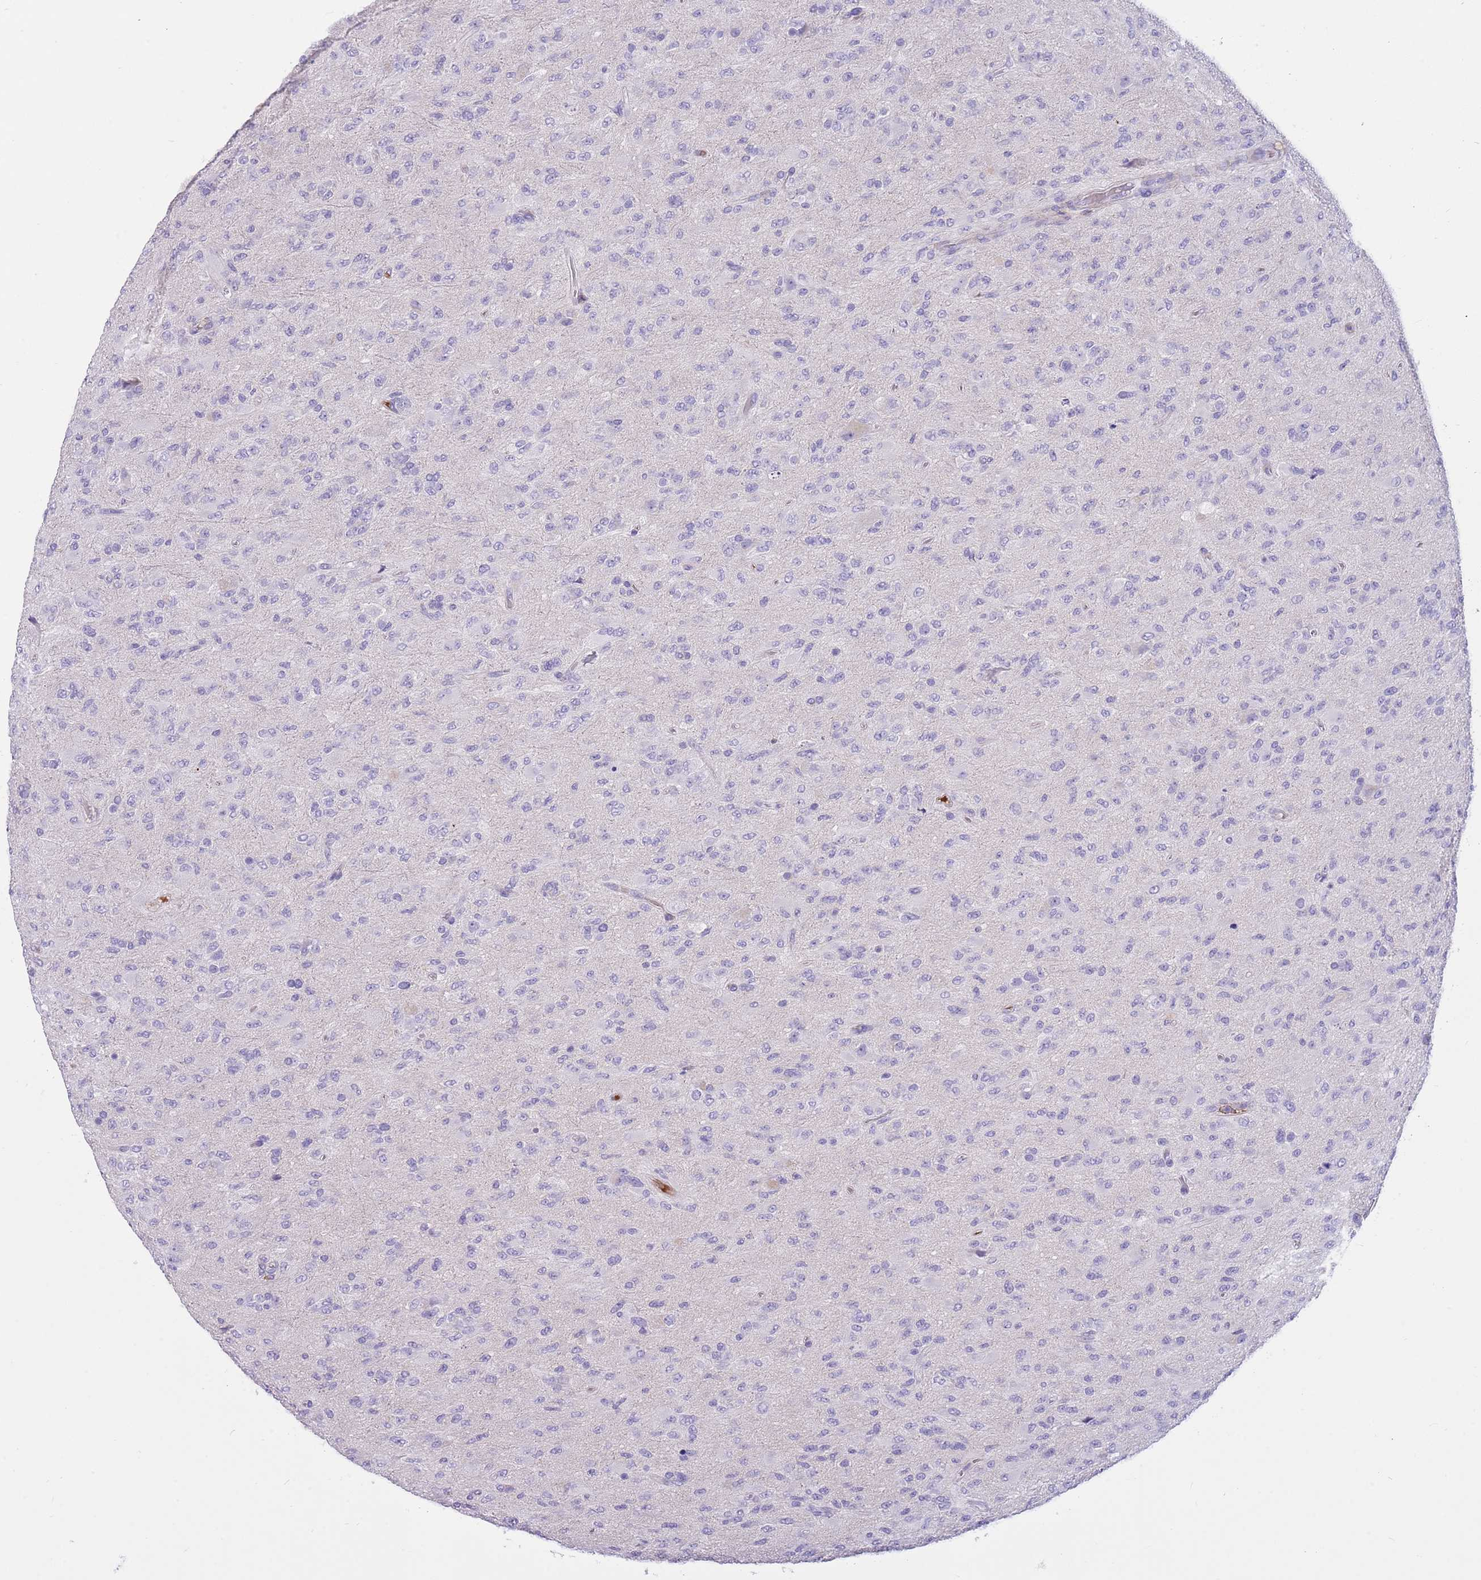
{"staining": {"intensity": "negative", "quantity": "none", "location": "none"}, "tissue": "glioma", "cell_type": "Tumor cells", "image_type": "cancer", "snomed": [{"axis": "morphology", "description": "Glioma, malignant, Low grade"}, {"axis": "topography", "description": "Brain"}], "caption": "The IHC photomicrograph has no significant staining in tumor cells of glioma tissue.", "gene": "LEPROTL1", "patient": {"sex": "male", "age": 65}}